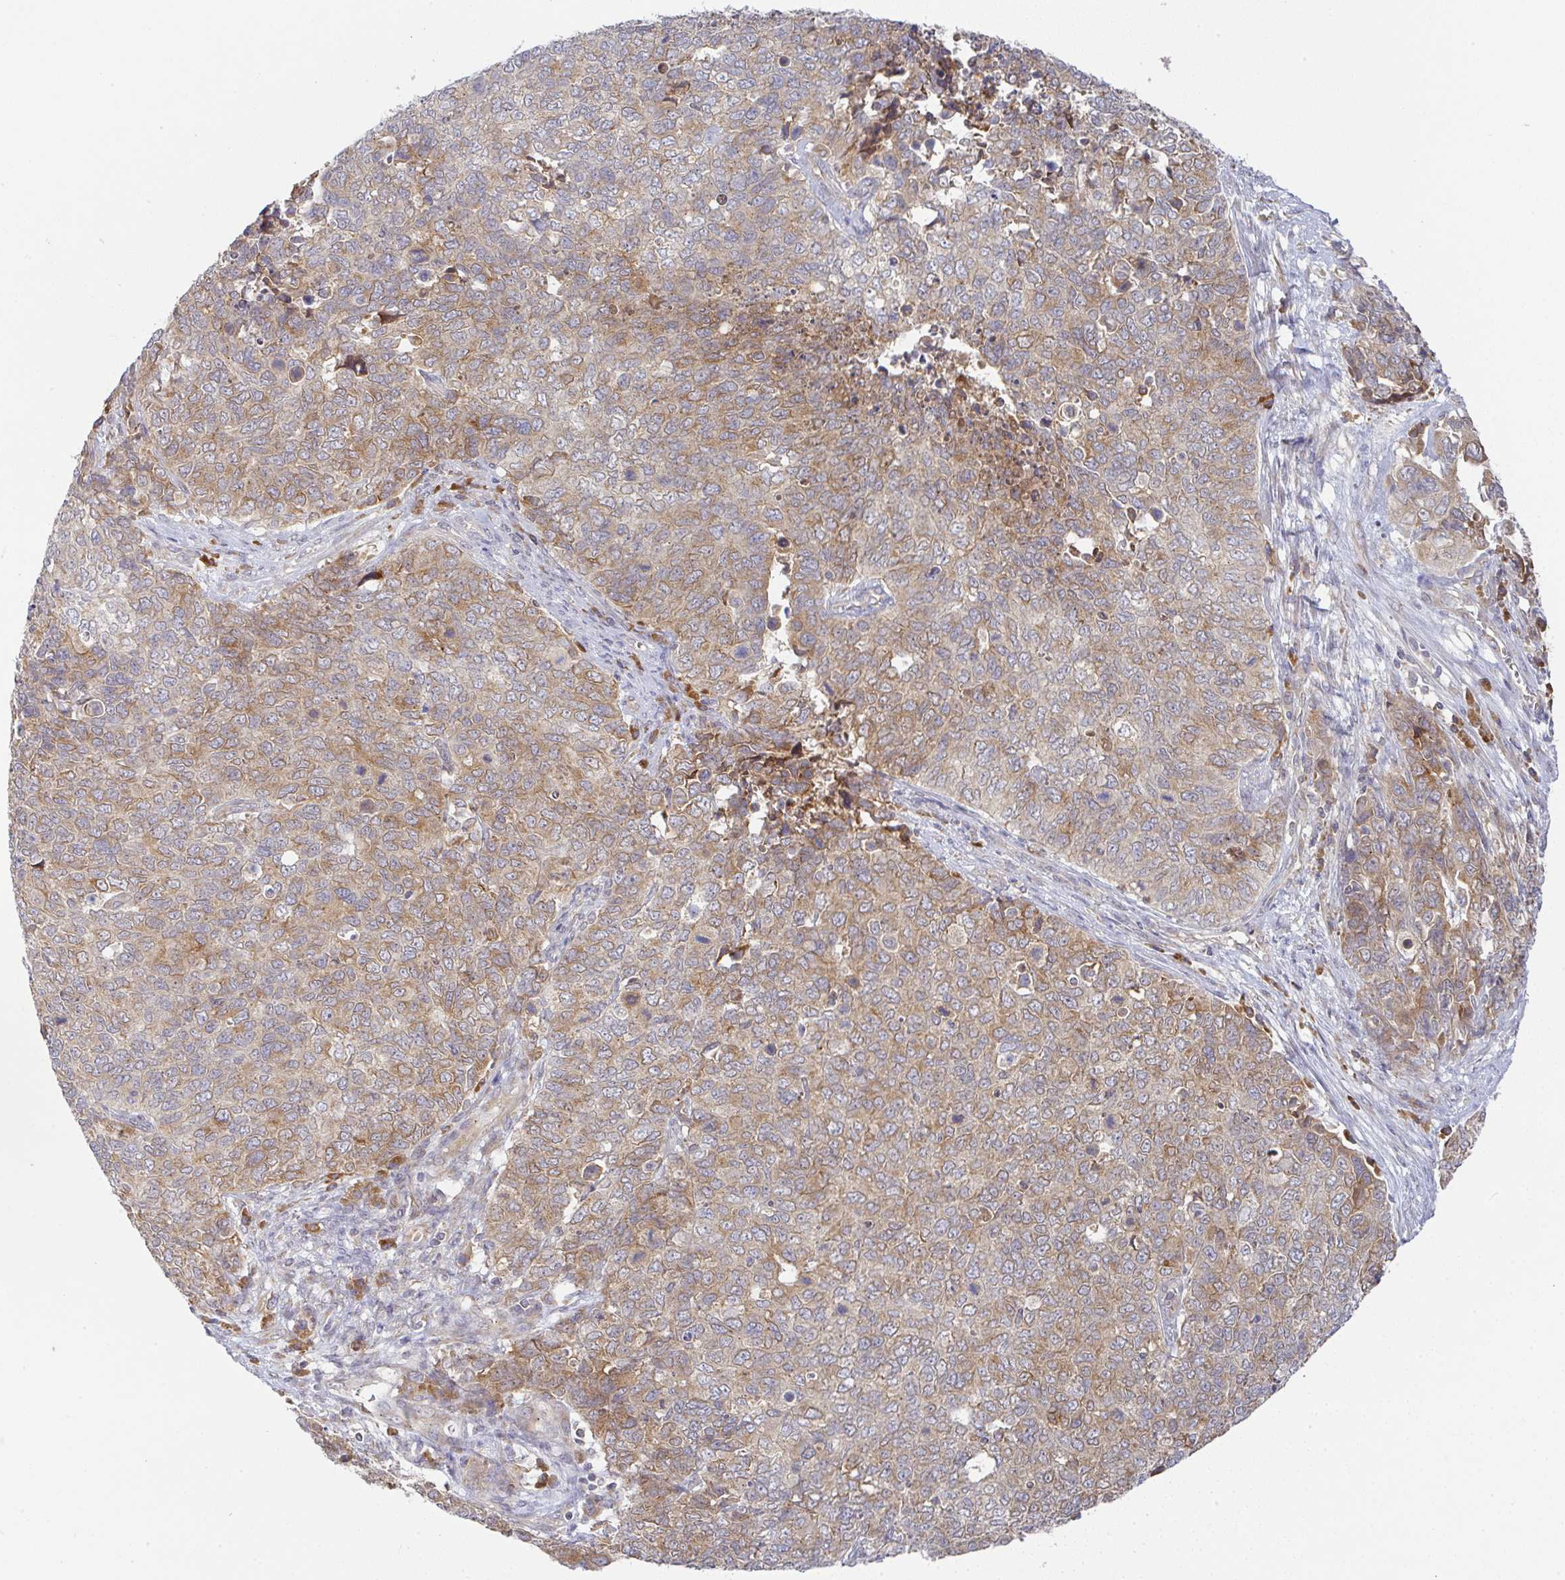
{"staining": {"intensity": "moderate", "quantity": "25%-75%", "location": "cytoplasmic/membranous"}, "tissue": "cervical cancer", "cell_type": "Tumor cells", "image_type": "cancer", "snomed": [{"axis": "morphology", "description": "Adenocarcinoma, NOS"}, {"axis": "topography", "description": "Cervix"}], "caption": "IHC micrograph of neoplastic tissue: cervical cancer (adenocarcinoma) stained using immunohistochemistry exhibits medium levels of moderate protein expression localized specifically in the cytoplasmic/membranous of tumor cells, appearing as a cytoplasmic/membranous brown color.", "gene": "DERL2", "patient": {"sex": "female", "age": 63}}